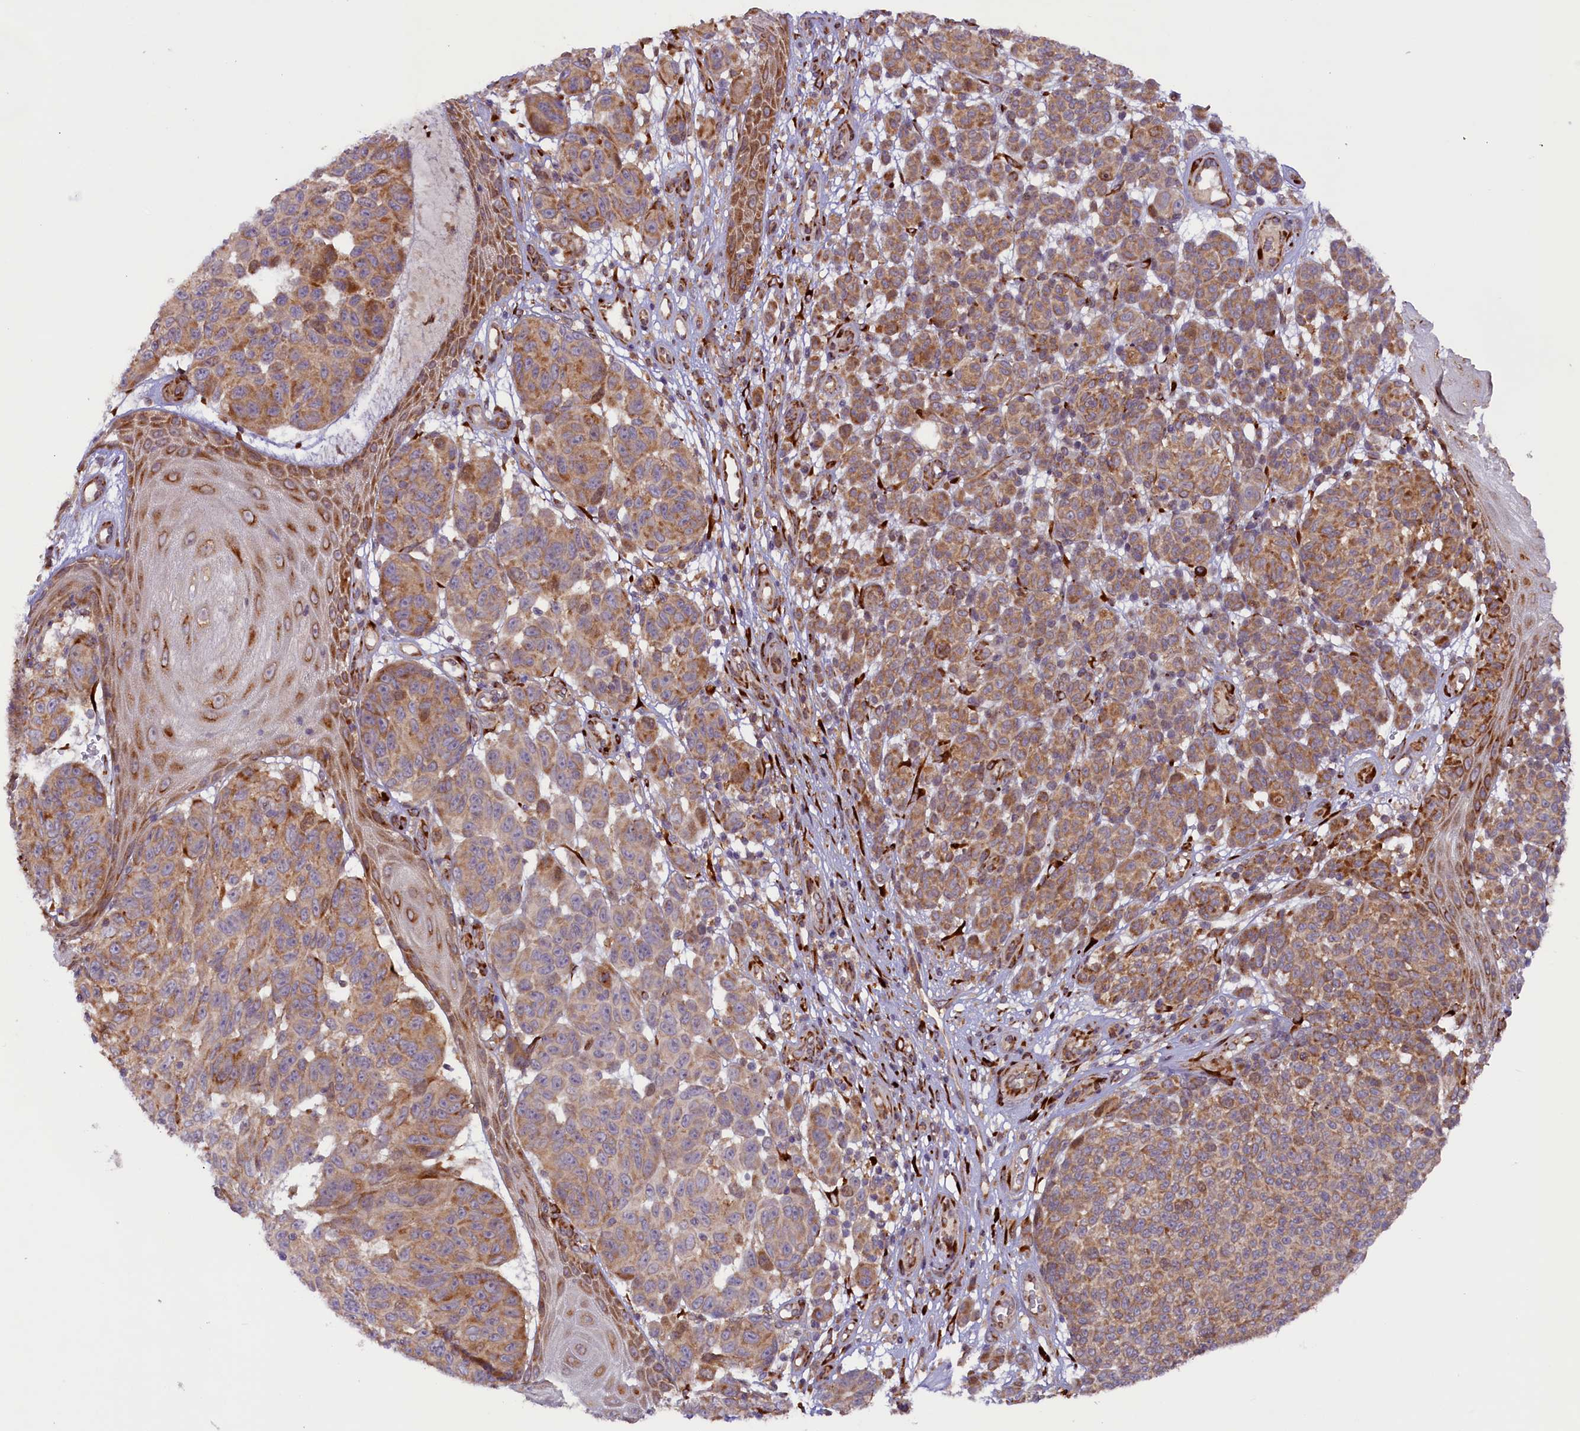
{"staining": {"intensity": "moderate", "quantity": ">75%", "location": "cytoplasmic/membranous"}, "tissue": "melanoma", "cell_type": "Tumor cells", "image_type": "cancer", "snomed": [{"axis": "morphology", "description": "Malignant melanoma, NOS"}, {"axis": "topography", "description": "Skin"}], "caption": "Melanoma stained for a protein demonstrates moderate cytoplasmic/membranous positivity in tumor cells.", "gene": "SSC5D", "patient": {"sex": "male", "age": 49}}